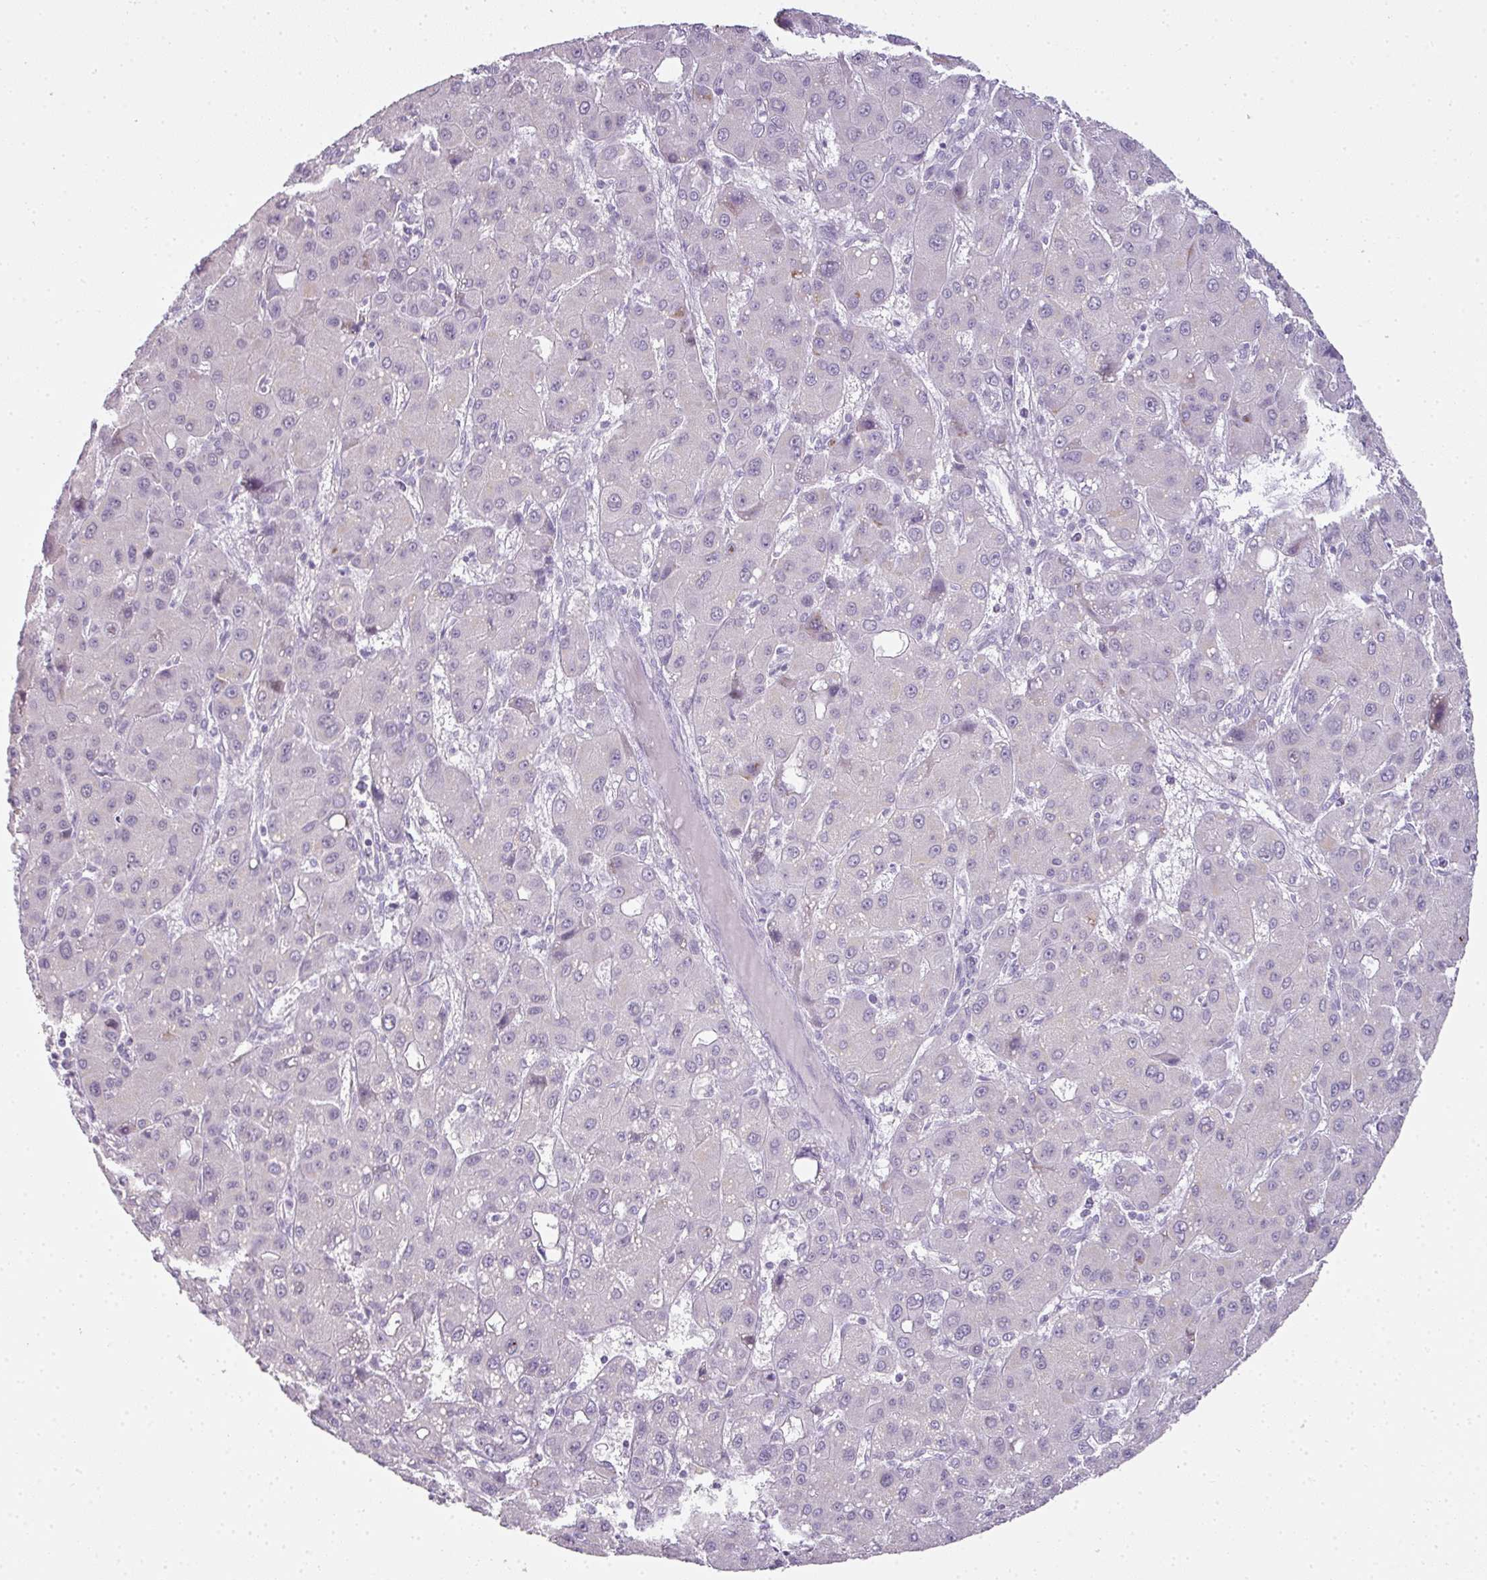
{"staining": {"intensity": "negative", "quantity": "none", "location": "none"}, "tissue": "liver cancer", "cell_type": "Tumor cells", "image_type": "cancer", "snomed": [{"axis": "morphology", "description": "Carcinoma, Hepatocellular, NOS"}, {"axis": "topography", "description": "Liver"}], "caption": "There is no significant expression in tumor cells of liver hepatocellular carcinoma.", "gene": "RBMY1F", "patient": {"sex": "male", "age": 55}}